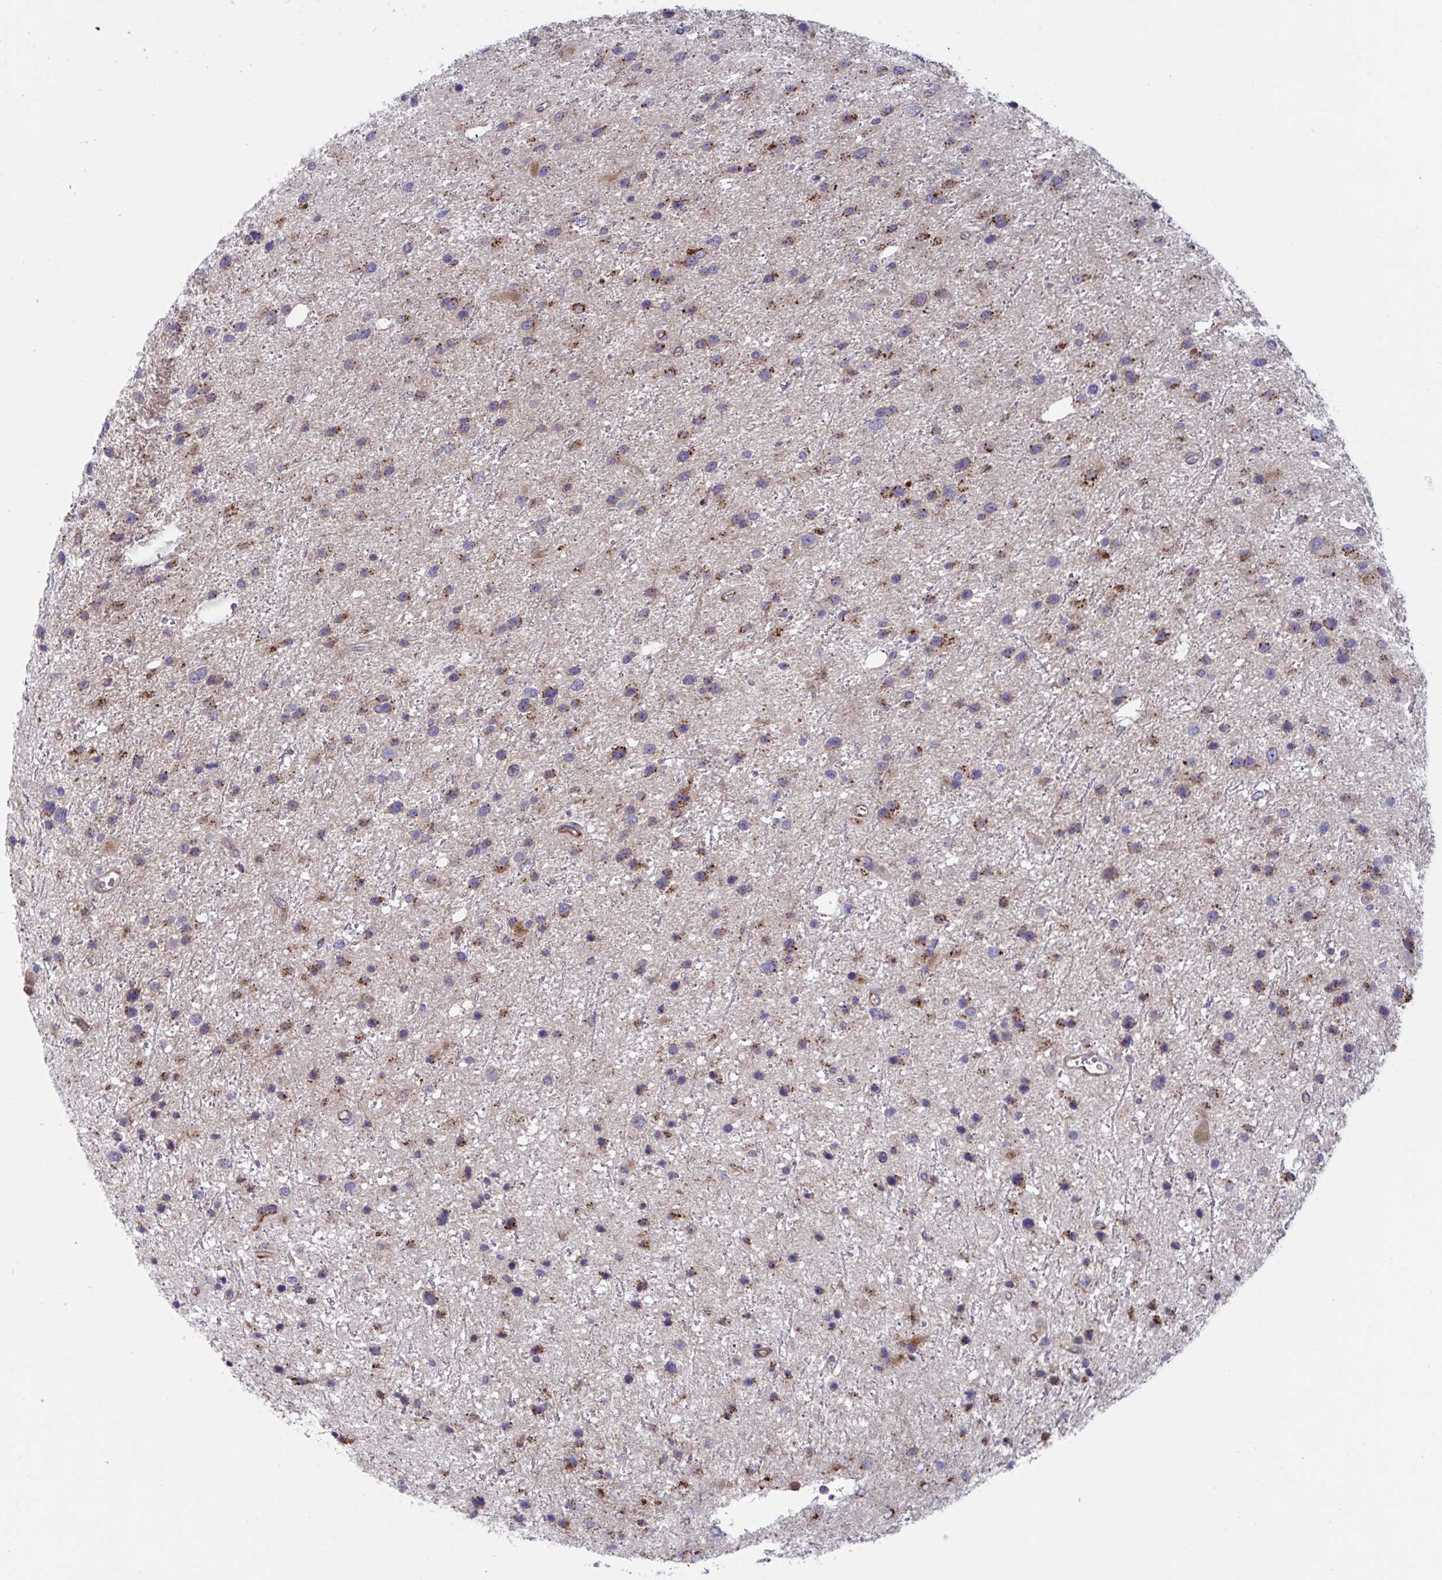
{"staining": {"intensity": "moderate", "quantity": ">75%", "location": "cytoplasmic/membranous"}, "tissue": "glioma", "cell_type": "Tumor cells", "image_type": "cancer", "snomed": [{"axis": "morphology", "description": "Glioma, malignant, Low grade"}, {"axis": "topography", "description": "Brain"}], "caption": "Immunohistochemistry (DAB) staining of low-grade glioma (malignant) displays moderate cytoplasmic/membranous protein staining in approximately >75% of tumor cells.", "gene": "SLC9A6", "patient": {"sex": "female", "age": 32}}